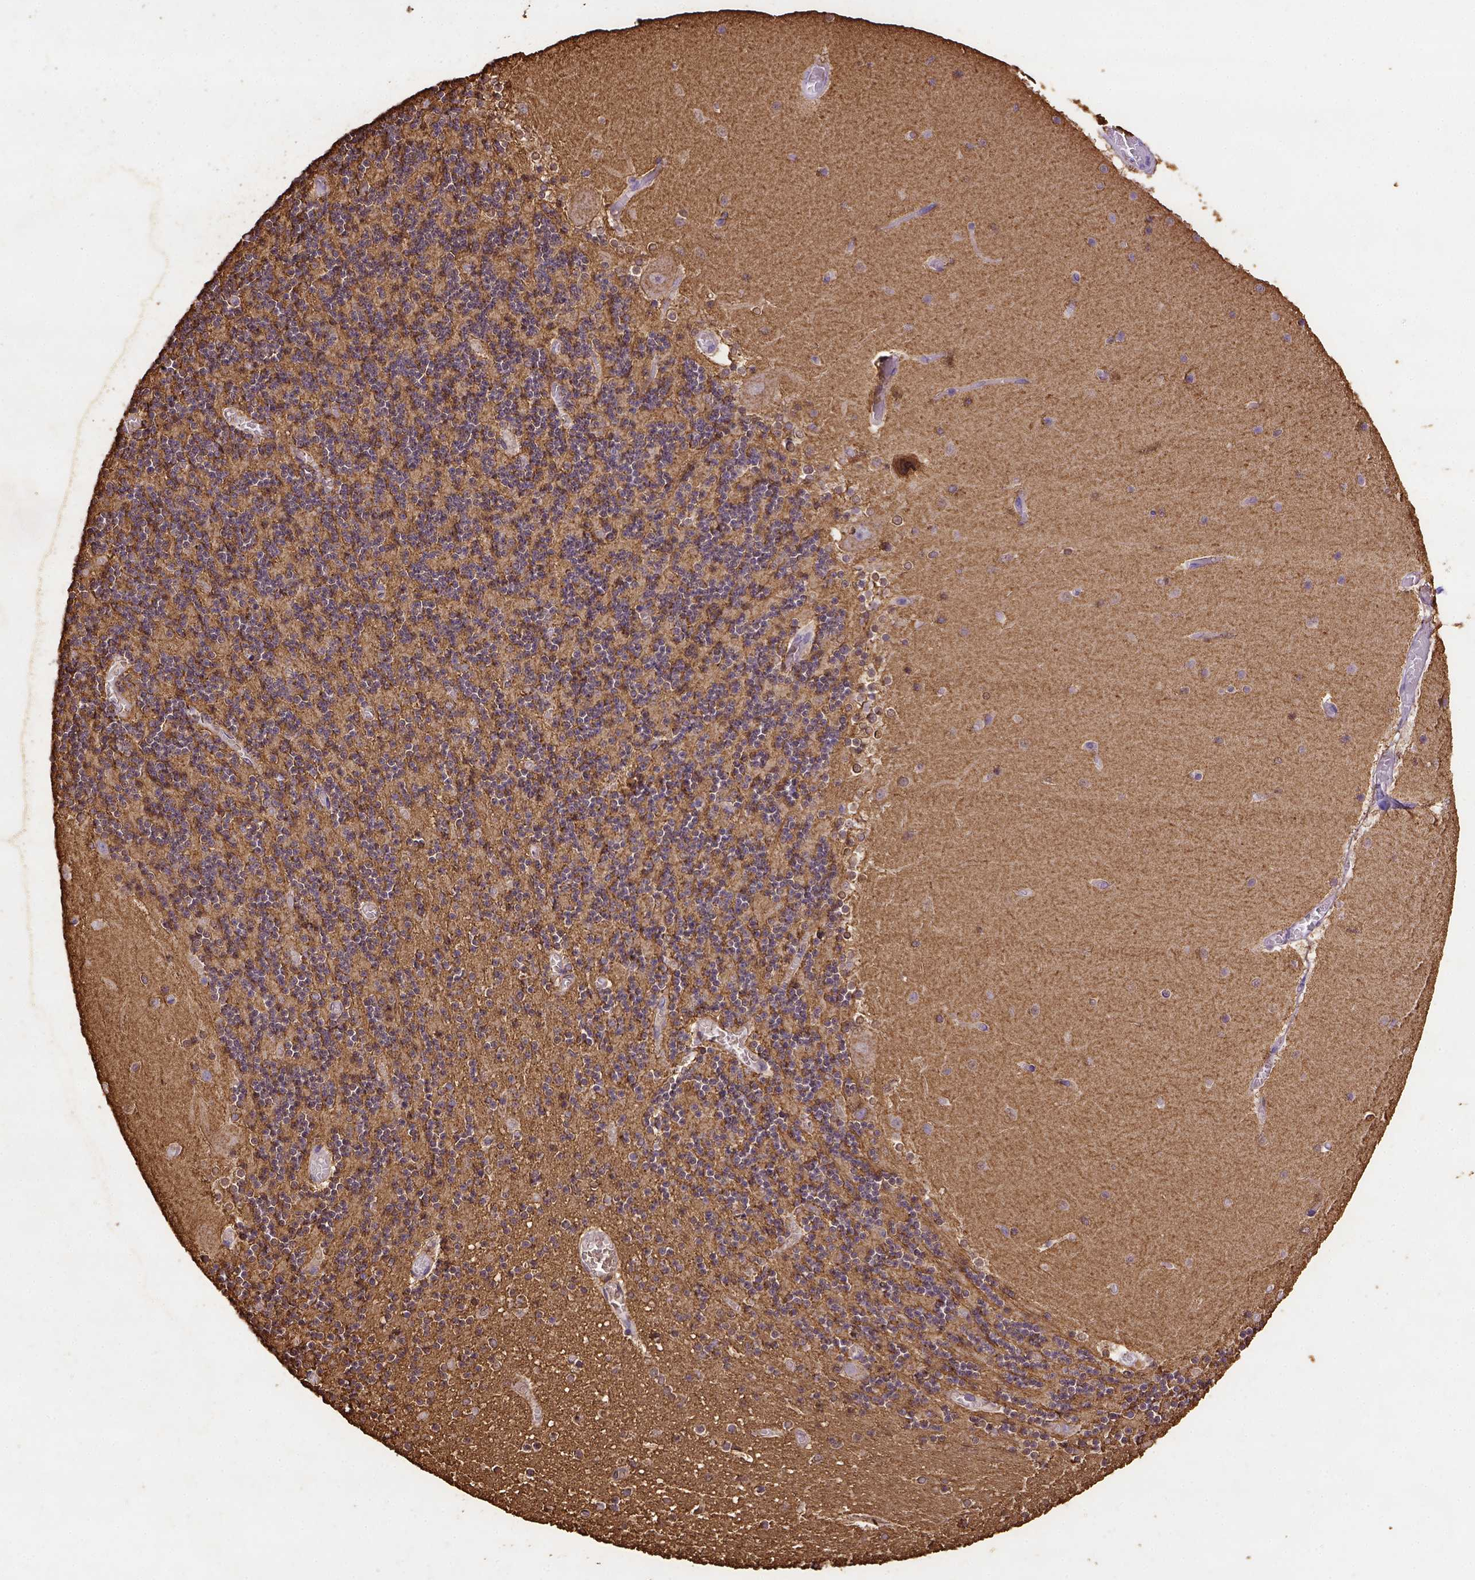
{"staining": {"intensity": "moderate", "quantity": ">75%", "location": "cytoplasmic/membranous"}, "tissue": "cerebellum", "cell_type": "Cells in granular layer", "image_type": "normal", "snomed": [{"axis": "morphology", "description": "Normal tissue, NOS"}, {"axis": "topography", "description": "Cerebellum"}], "caption": "Immunohistochemistry micrograph of benign human cerebellum stained for a protein (brown), which exhibits medium levels of moderate cytoplasmic/membranous staining in about >75% of cells in granular layer.", "gene": "B3GAT1", "patient": {"sex": "female", "age": 28}}